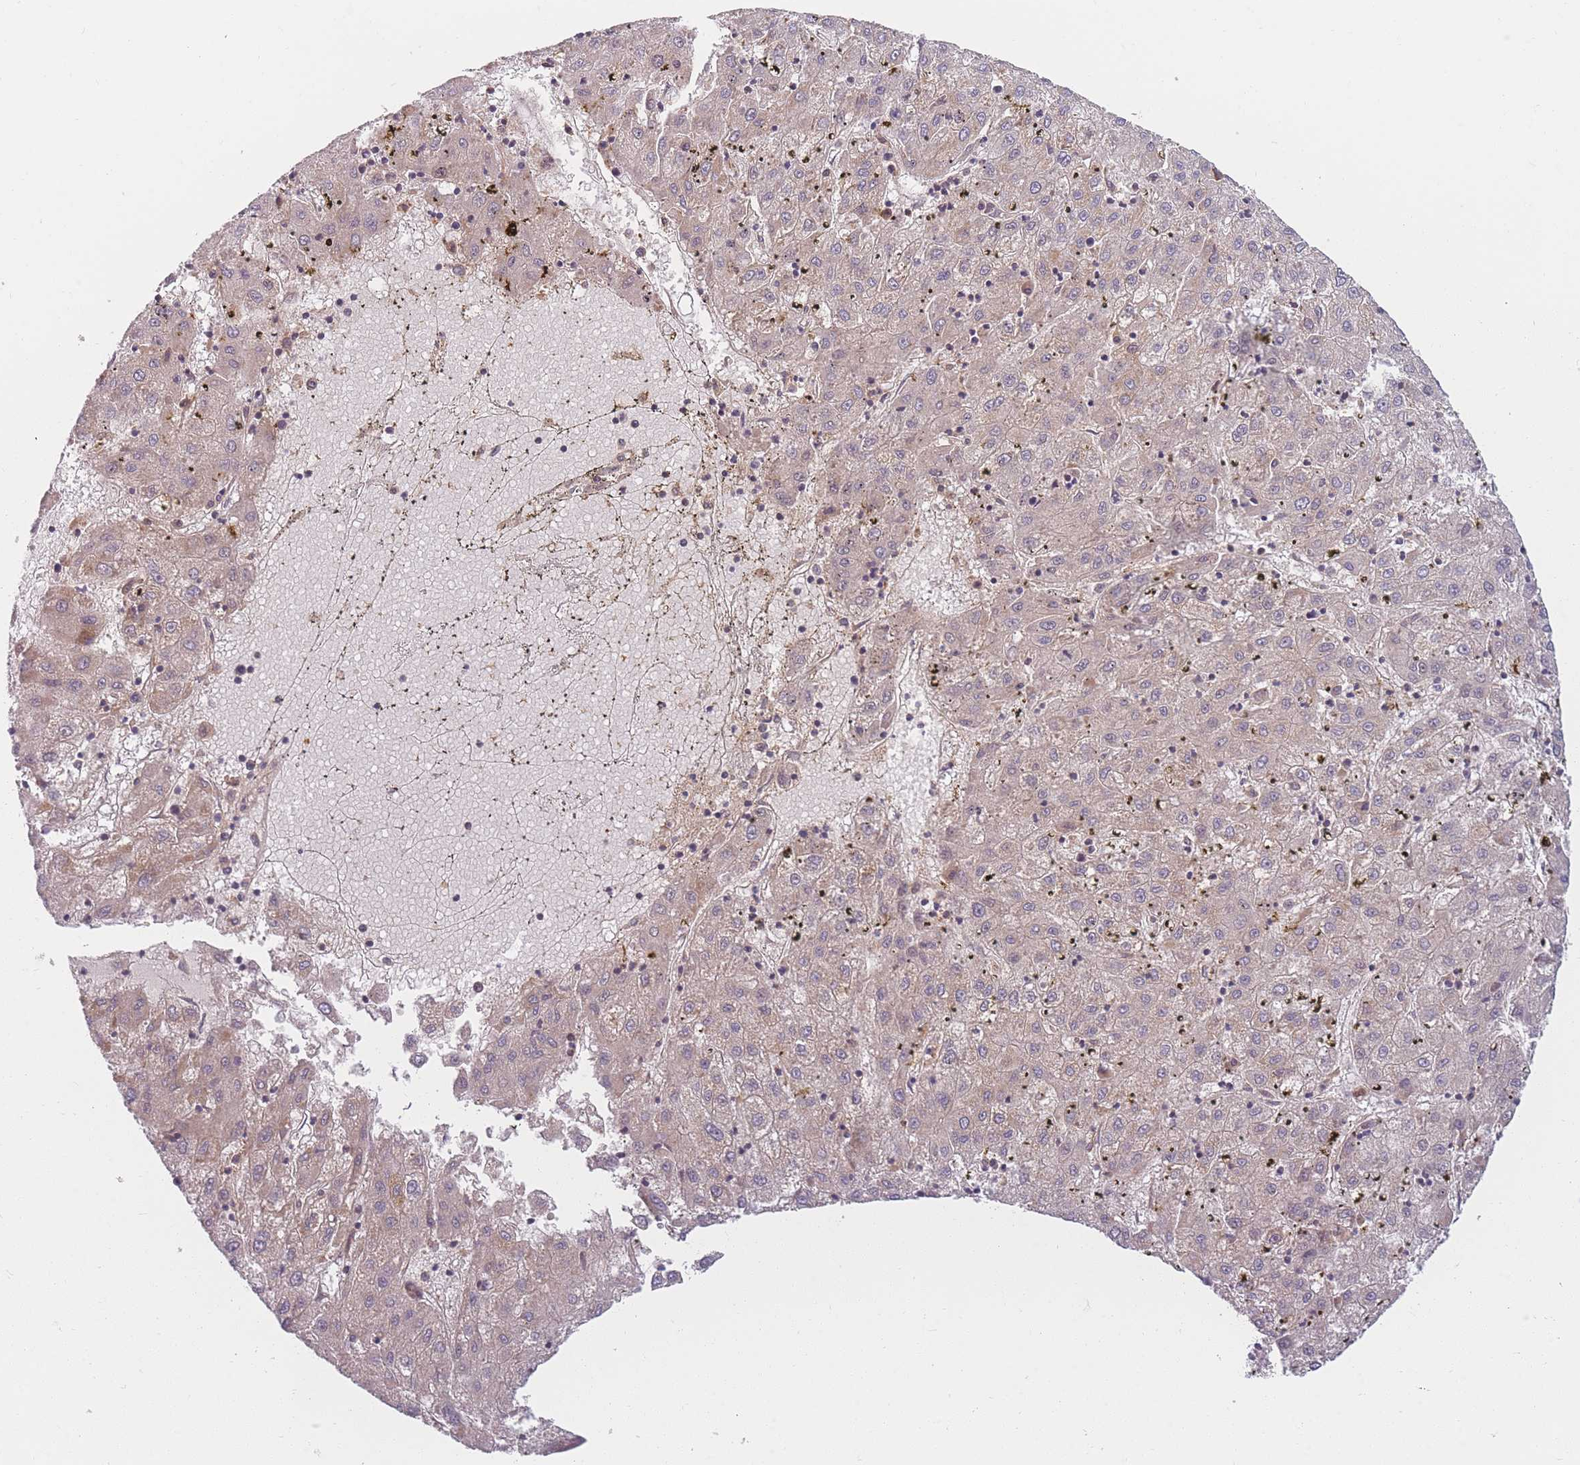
{"staining": {"intensity": "moderate", "quantity": "25%-75%", "location": "cytoplasmic/membranous"}, "tissue": "liver cancer", "cell_type": "Tumor cells", "image_type": "cancer", "snomed": [{"axis": "morphology", "description": "Carcinoma, Hepatocellular, NOS"}, {"axis": "topography", "description": "Liver"}], "caption": "Tumor cells exhibit medium levels of moderate cytoplasmic/membranous expression in approximately 25%-75% of cells in human liver cancer.", "gene": "FAM153A", "patient": {"sex": "male", "age": 72}}